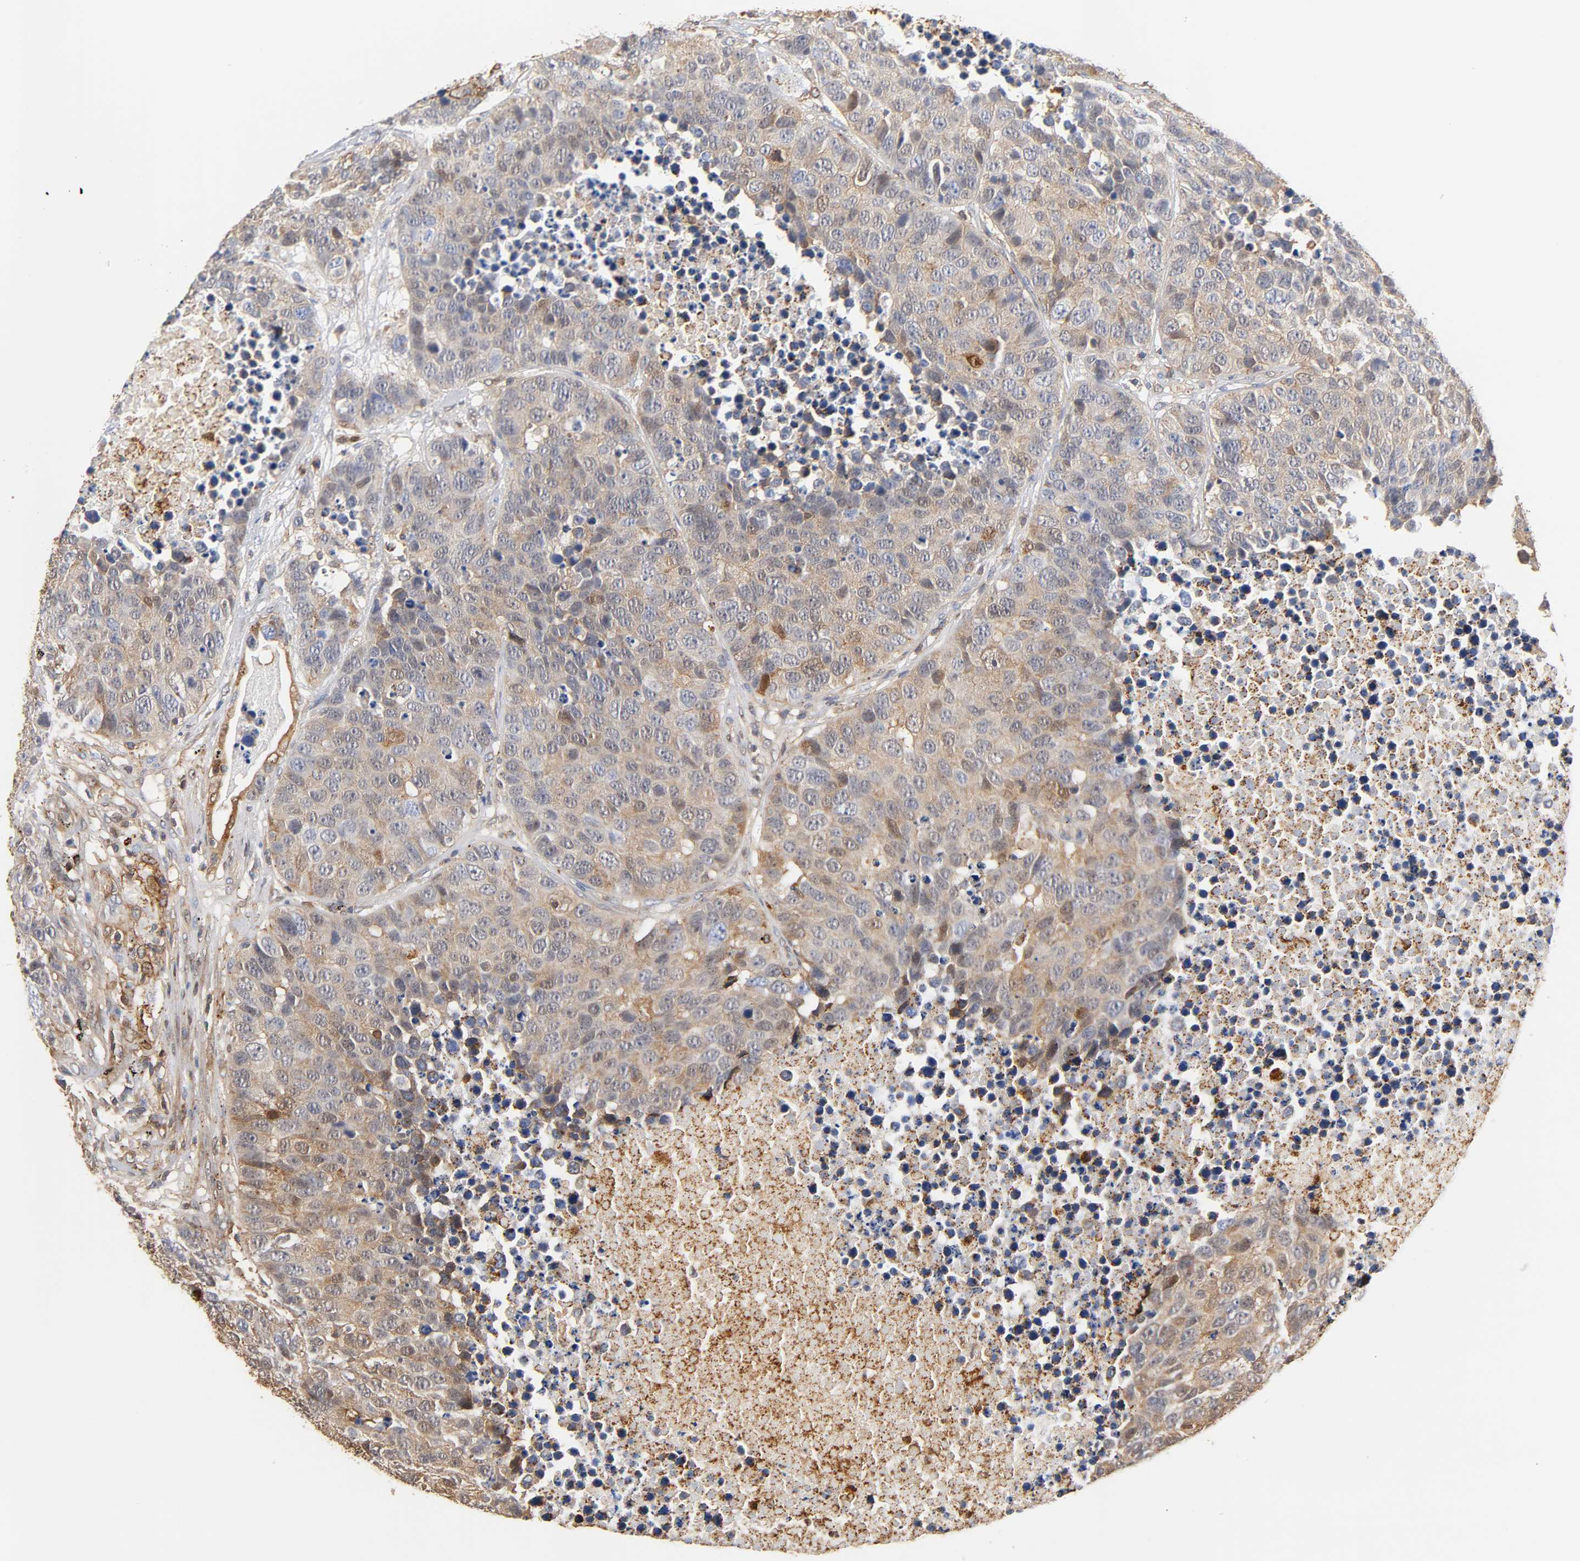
{"staining": {"intensity": "weak", "quantity": ">75%", "location": "cytoplasmic/membranous"}, "tissue": "carcinoid", "cell_type": "Tumor cells", "image_type": "cancer", "snomed": [{"axis": "morphology", "description": "Carcinoid, malignant, NOS"}, {"axis": "topography", "description": "Lung"}], "caption": "Carcinoid stained with a brown dye displays weak cytoplasmic/membranous positive positivity in approximately >75% of tumor cells.", "gene": "ANXA11", "patient": {"sex": "male", "age": 60}}